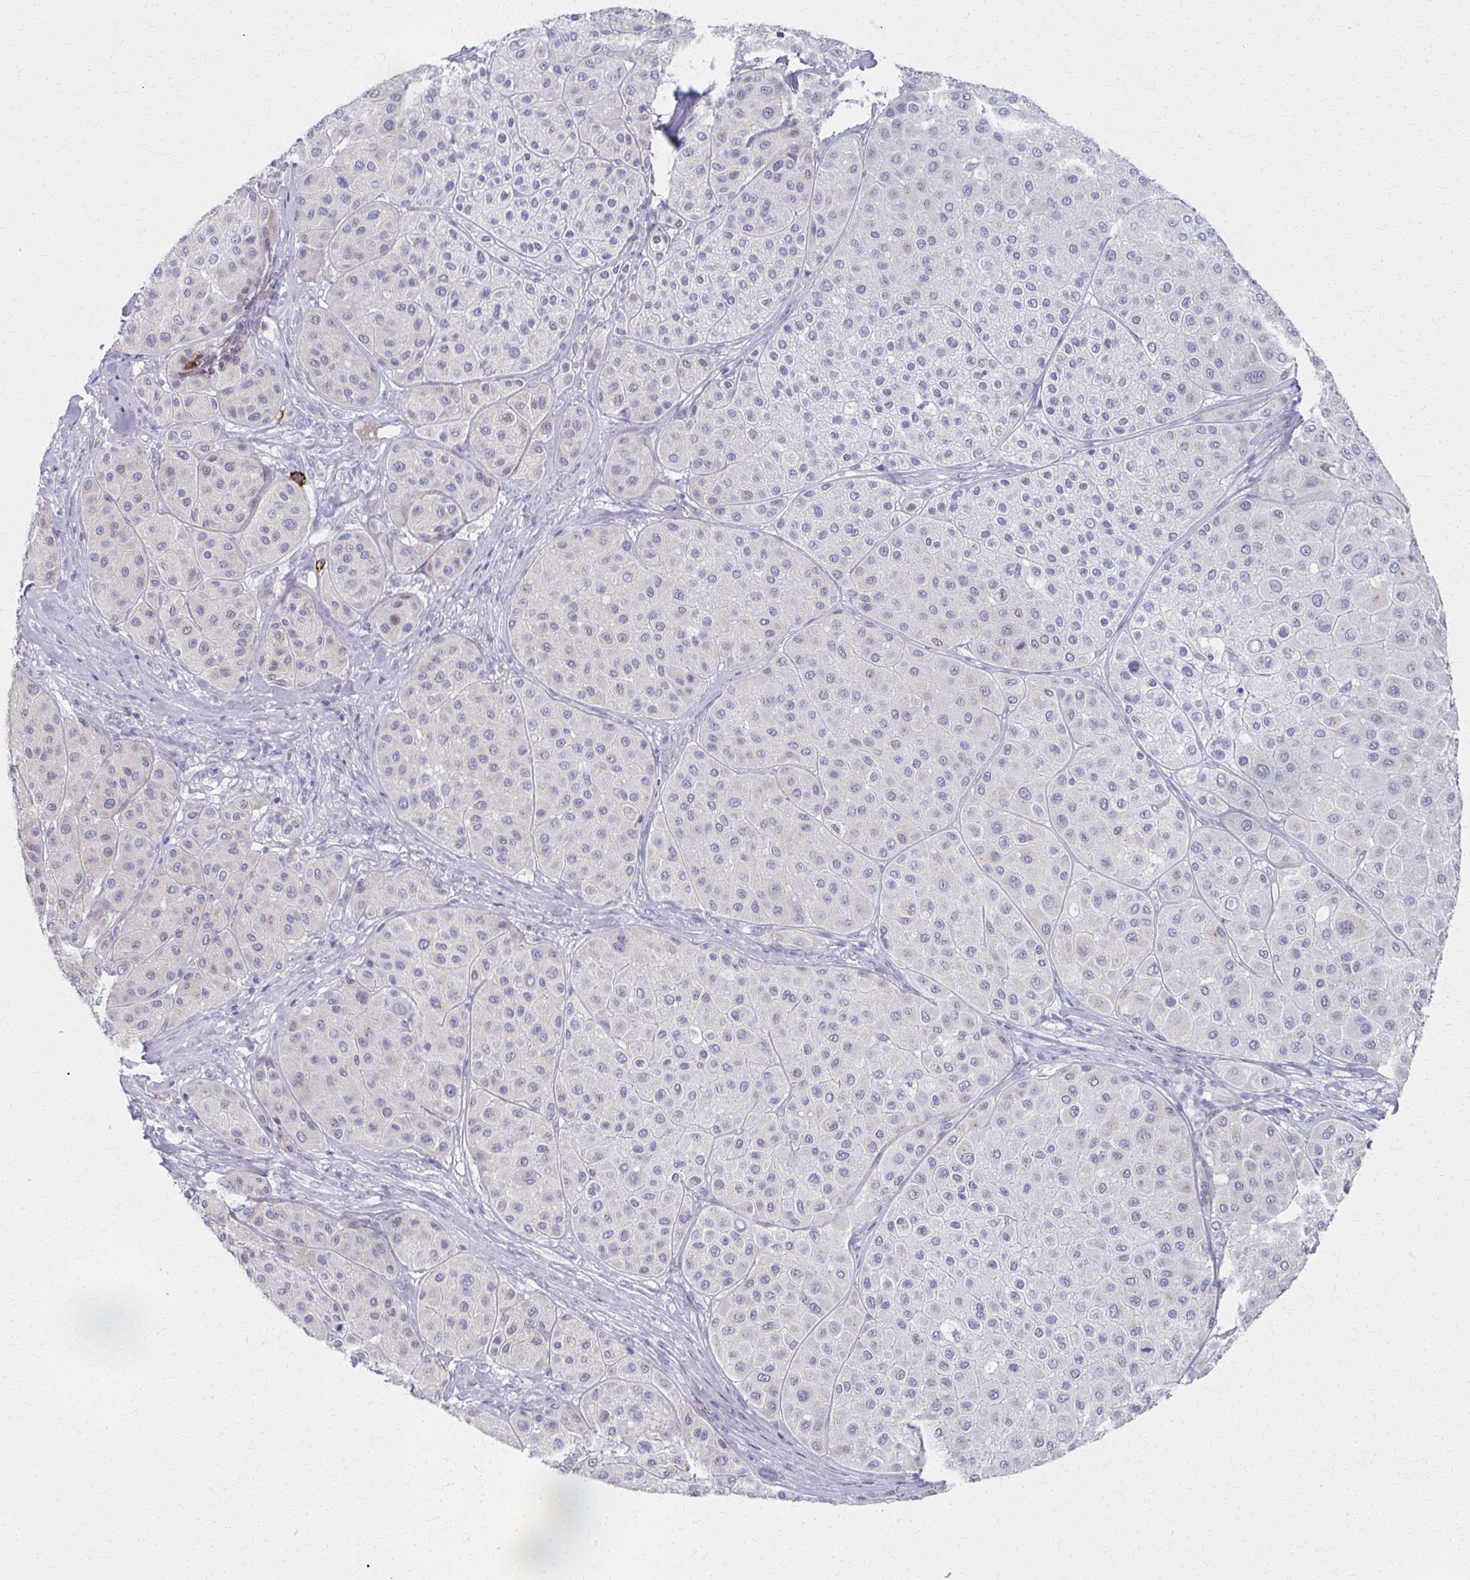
{"staining": {"intensity": "negative", "quantity": "none", "location": "none"}, "tissue": "melanoma", "cell_type": "Tumor cells", "image_type": "cancer", "snomed": [{"axis": "morphology", "description": "Malignant melanoma, Metastatic site"}, {"axis": "topography", "description": "Smooth muscle"}], "caption": "Immunohistochemistry micrograph of human melanoma stained for a protein (brown), which reveals no staining in tumor cells.", "gene": "MS4A2", "patient": {"sex": "male", "age": 41}}